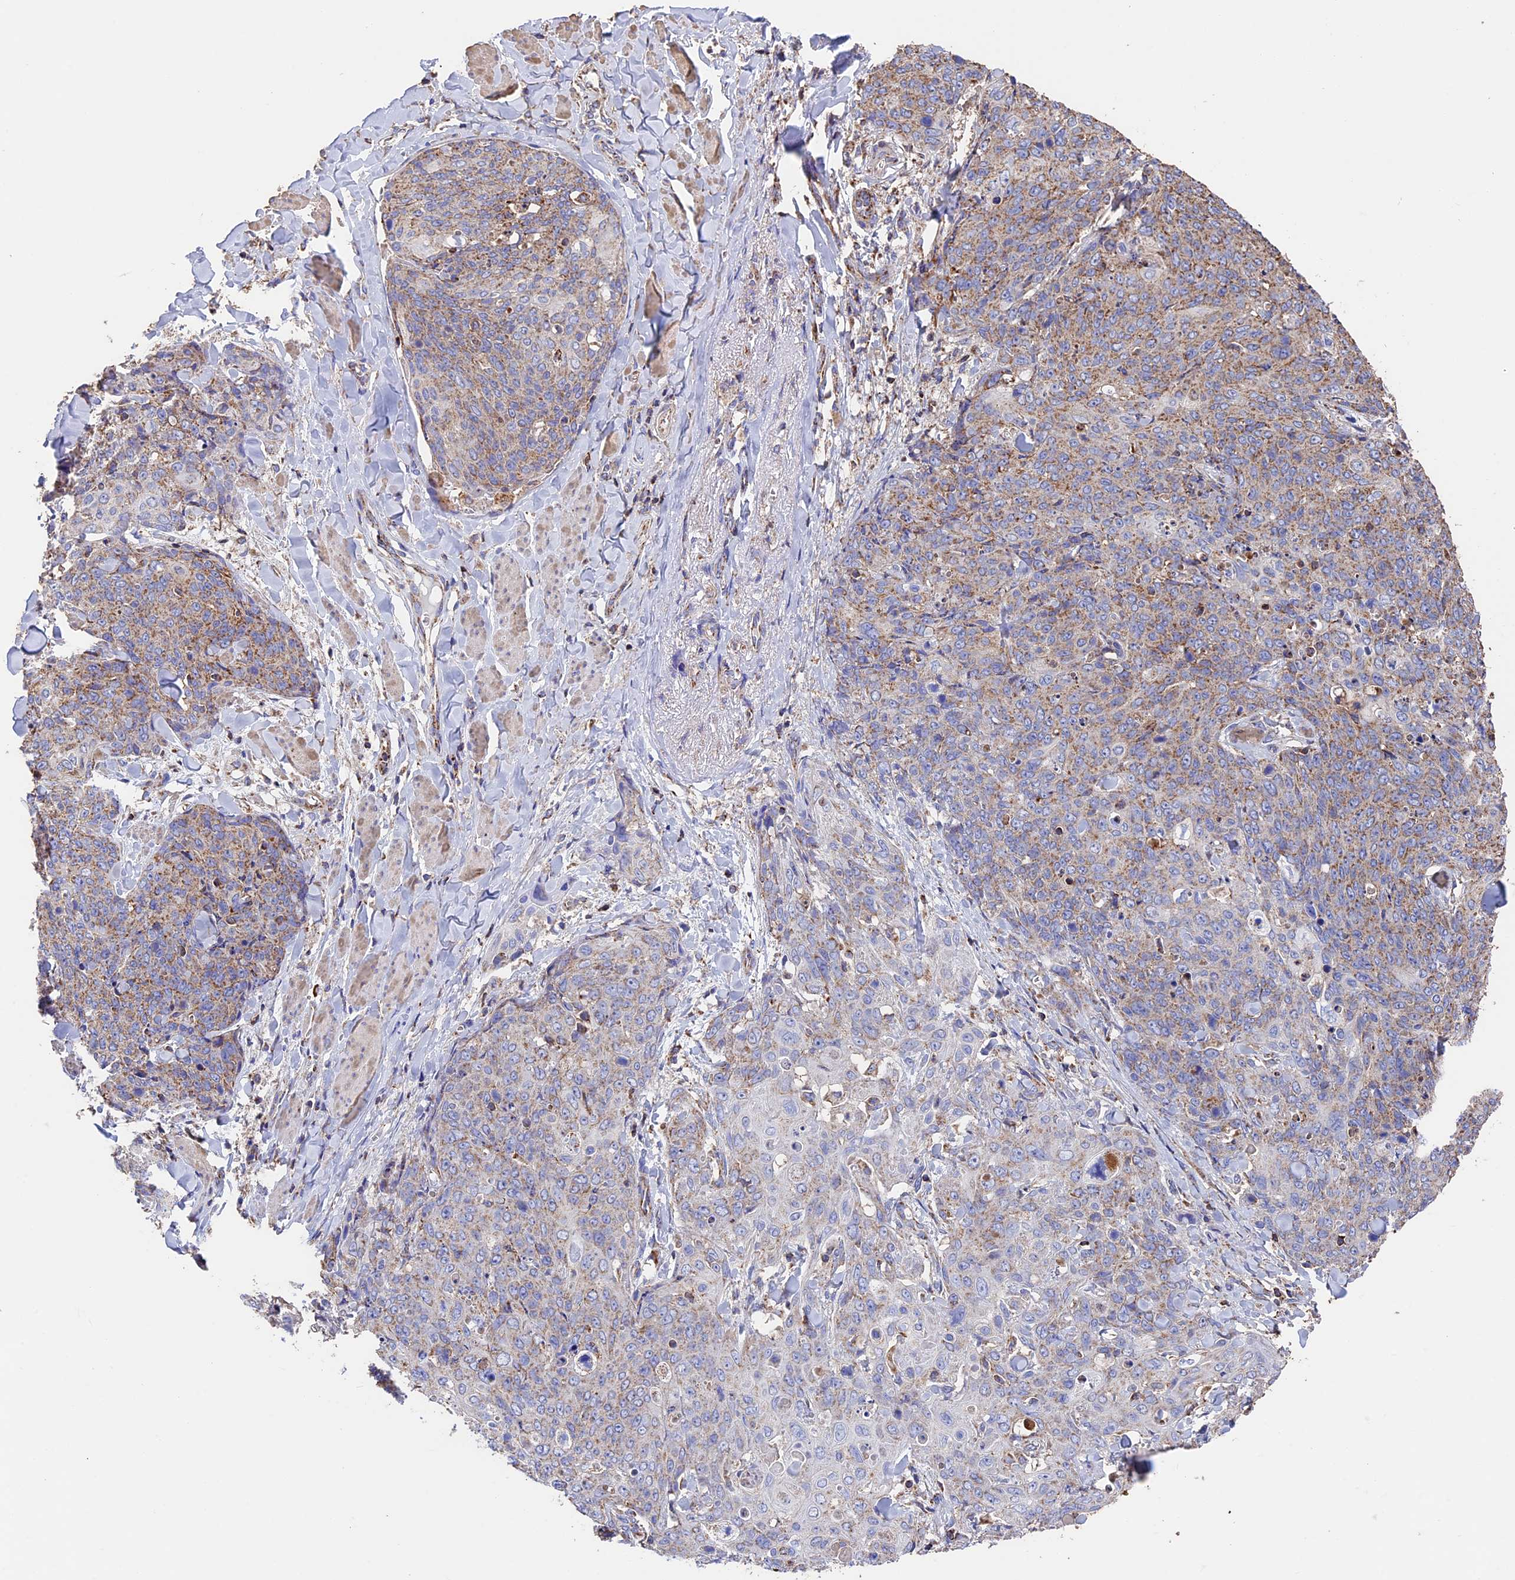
{"staining": {"intensity": "moderate", "quantity": "25%-75%", "location": "cytoplasmic/membranous"}, "tissue": "skin cancer", "cell_type": "Tumor cells", "image_type": "cancer", "snomed": [{"axis": "morphology", "description": "Squamous cell carcinoma, NOS"}, {"axis": "topography", "description": "Skin"}, {"axis": "topography", "description": "Vulva"}], "caption": "Squamous cell carcinoma (skin) stained with DAB immunohistochemistry (IHC) shows medium levels of moderate cytoplasmic/membranous positivity in about 25%-75% of tumor cells. The staining was performed using DAB (3,3'-diaminobenzidine), with brown indicating positive protein expression. Nuclei are stained blue with hematoxylin.", "gene": "ADAT1", "patient": {"sex": "female", "age": 85}}